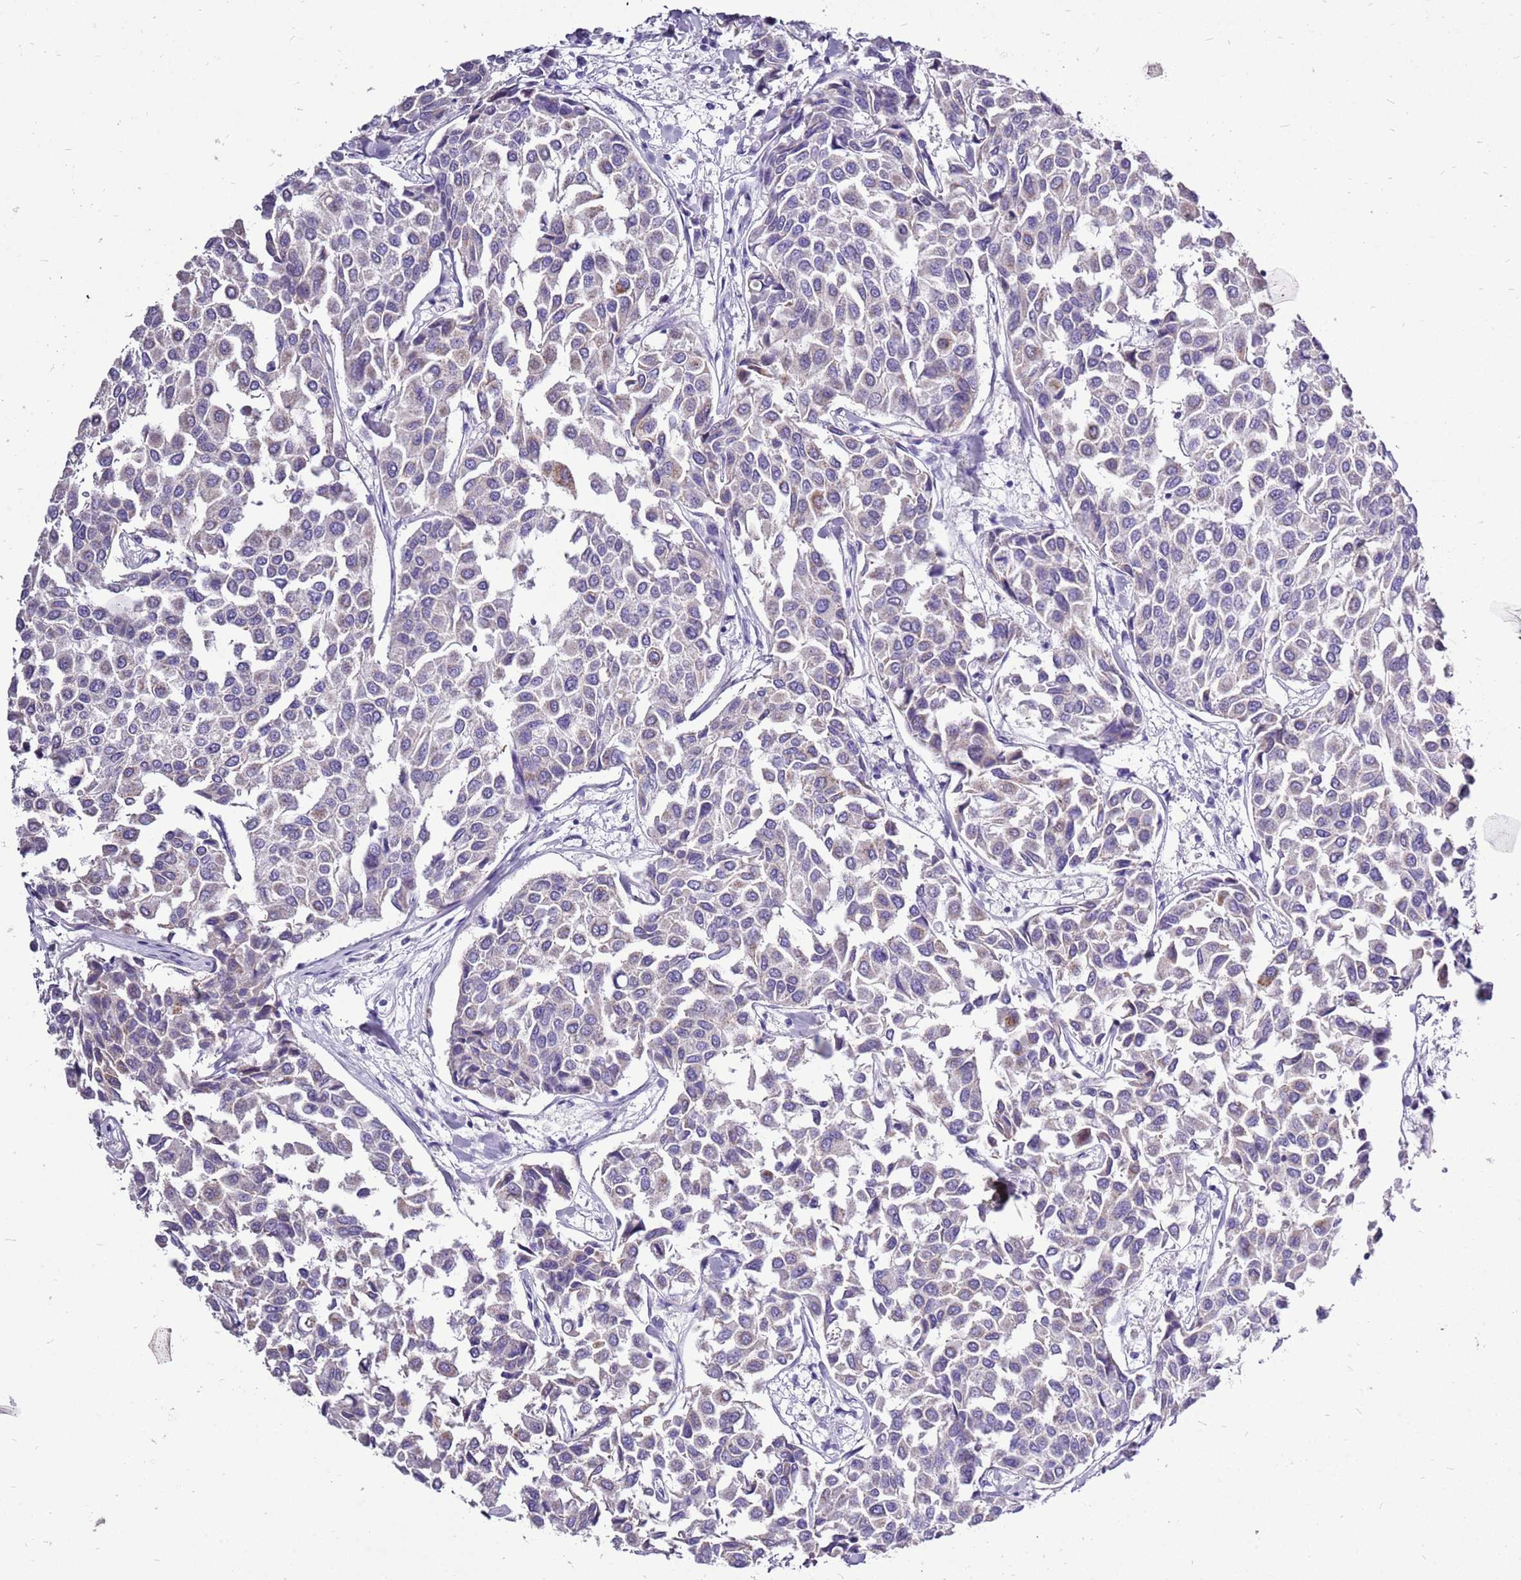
{"staining": {"intensity": "negative", "quantity": "none", "location": "none"}, "tissue": "breast cancer", "cell_type": "Tumor cells", "image_type": "cancer", "snomed": [{"axis": "morphology", "description": "Duct carcinoma"}, {"axis": "topography", "description": "Breast"}], "caption": "Histopathology image shows no protein positivity in tumor cells of invasive ductal carcinoma (breast) tissue. (DAB (3,3'-diaminobenzidine) IHC, high magnification).", "gene": "ACSS3", "patient": {"sex": "female", "age": 55}}